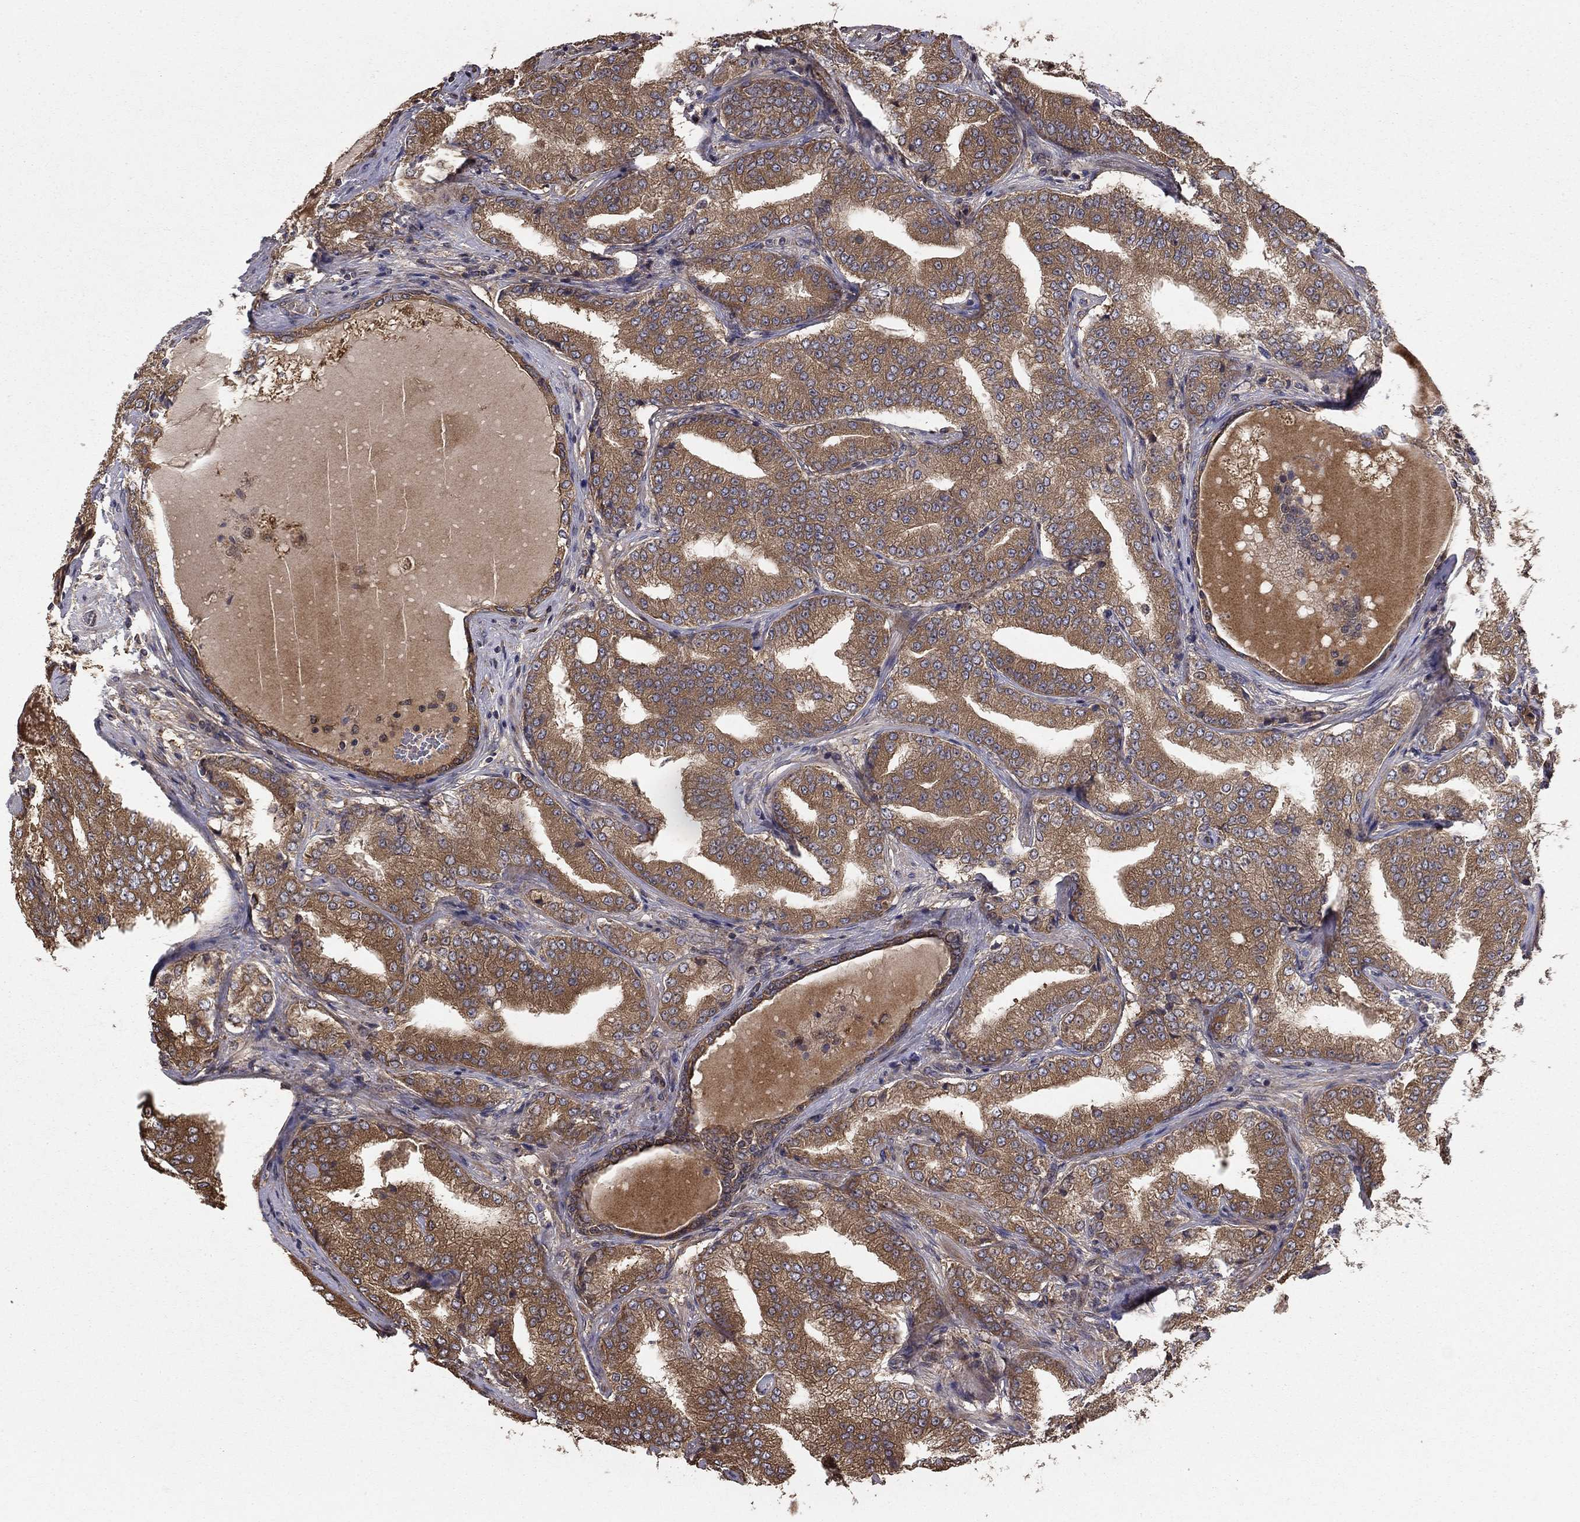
{"staining": {"intensity": "moderate", "quantity": ">75%", "location": "cytoplasmic/membranous"}, "tissue": "prostate cancer", "cell_type": "Tumor cells", "image_type": "cancer", "snomed": [{"axis": "morphology", "description": "Adenocarcinoma, NOS"}, {"axis": "topography", "description": "Prostate"}], "caption": "This histopathology image demonstrates immunohistochemistry staining of prostate adenocarcinoma, with medium moderate cytoplasmic/membranous positivity in approximately >75% of tumor cells.", "gene": "BABAM2", "patient": {"sex": "male", "age": 65}}